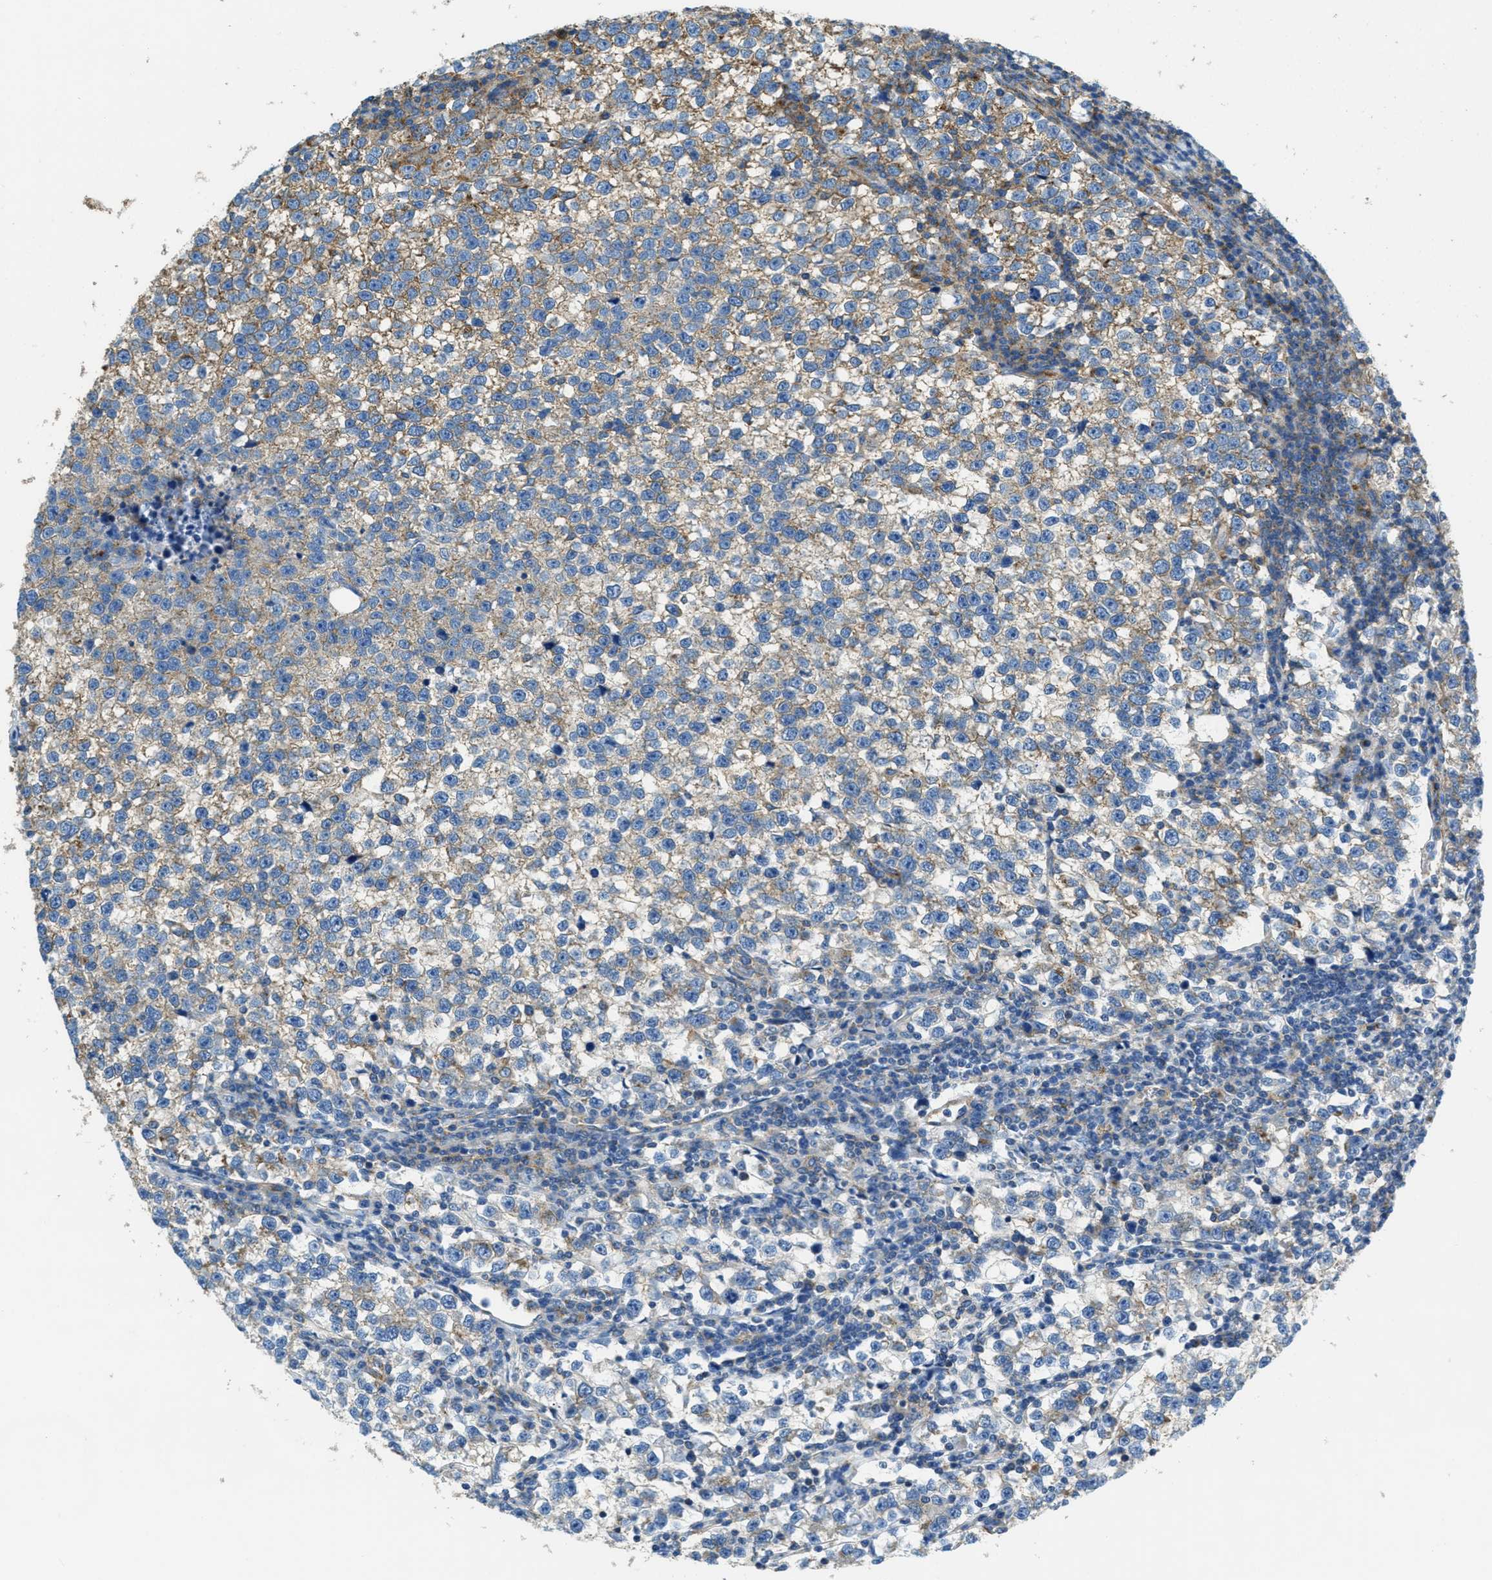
{"staining": {"intensity": "moderate", "quantity": ">75%", "location": "cytoplasmic/membranous"}, "tissue": "testis cancer", "cell_type": "Tumor cells", "image_type": "cancer", "snomed": [{"axis": "morphology", "description": "Normal tissue, NOS"}, {"axis": "morphology", "description": "Seminoma, NOS"}, {"axis": "topography", "description": "Testis"}], "caption": "A high-resolution photomicrograph shows immunohistochemistry (IHC) staining of seminoma (testis), which displays moderate cytoplasmic/membranous staining in approximately >75% of tumor cells.", "gene": "AP2B1", "patient": {"sex": "male", "age": 43}}